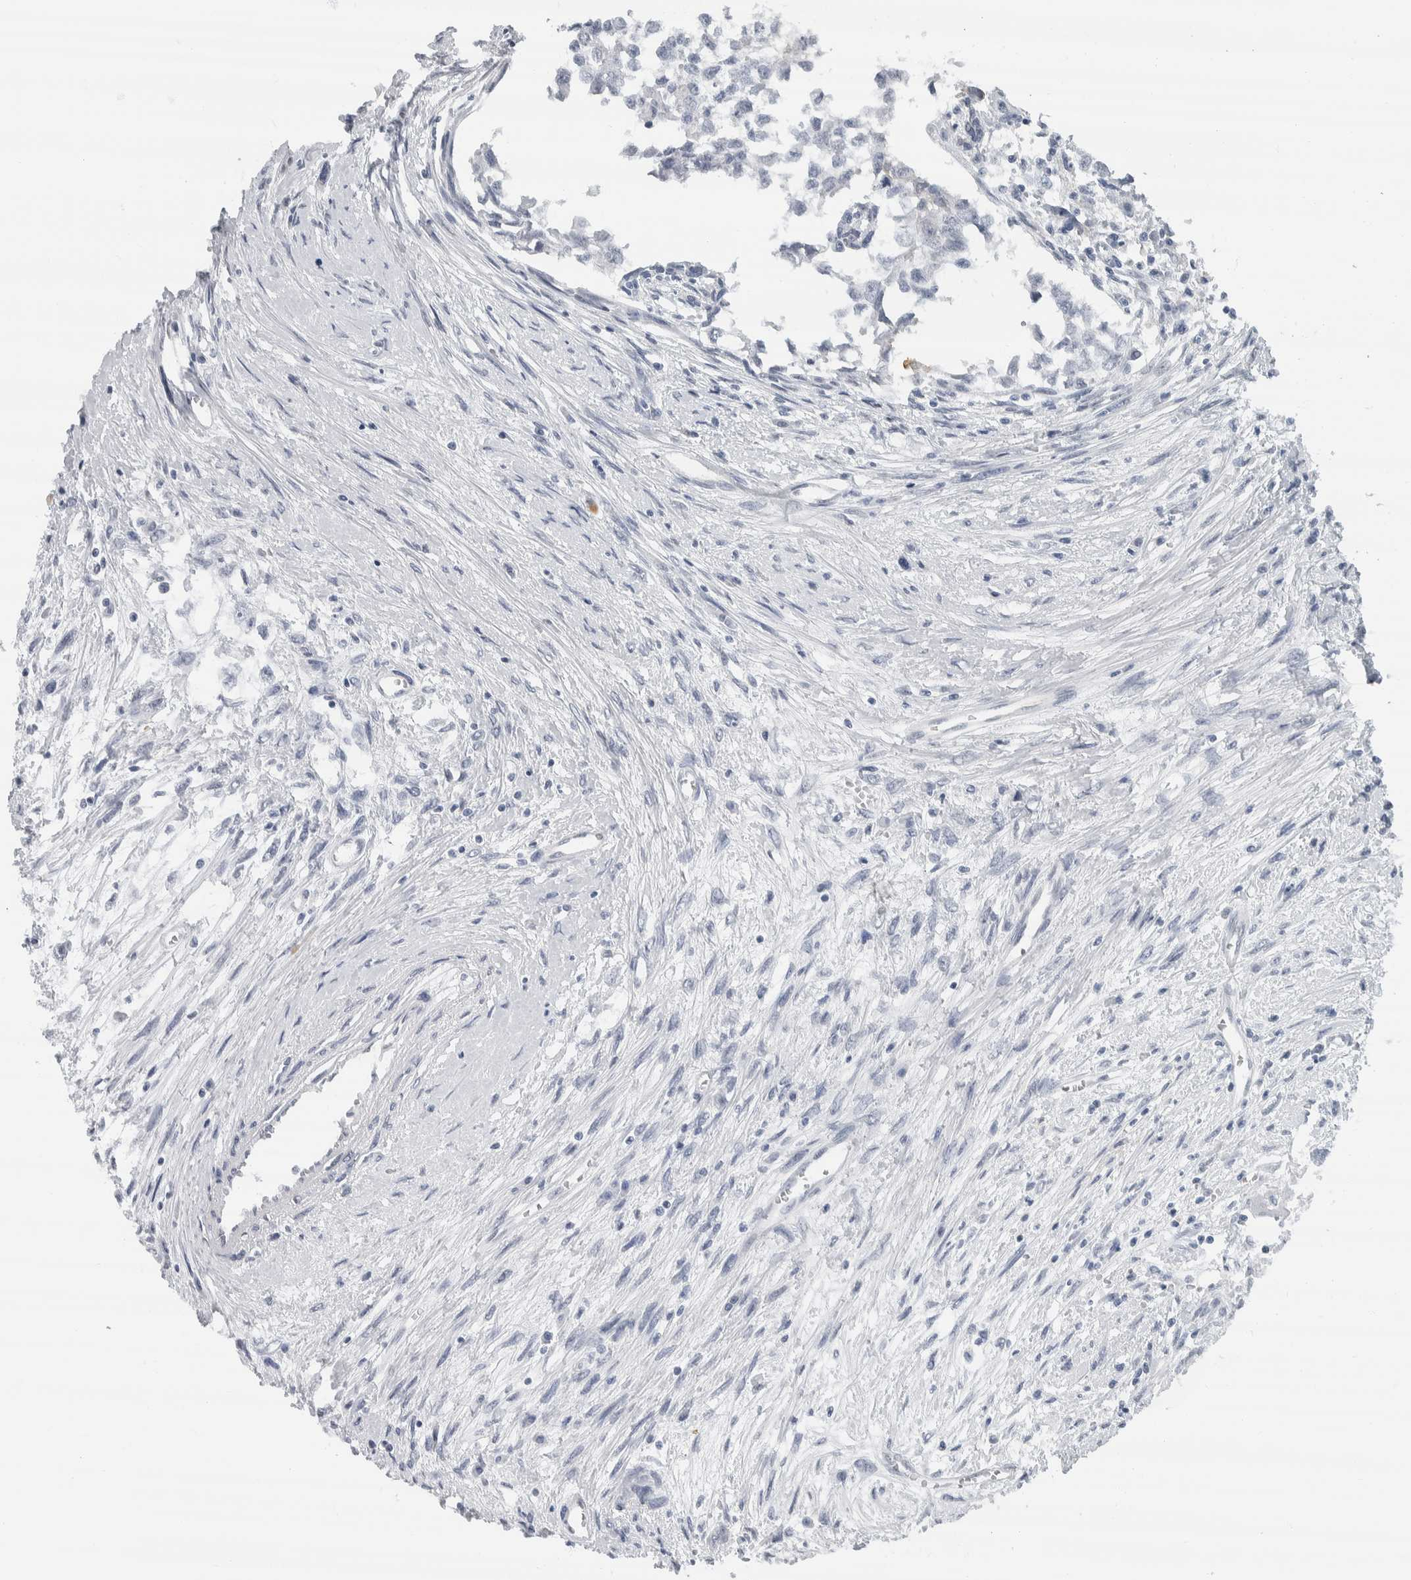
{"staining": {"intensity": "negative", "quantity": "none", "location": "none"}, "tissue": "testis cancer", "cell_type": "Tumor cells", "image_type": "cancer", "snomed": [{"axis": "morphology", "description": "Seminoma, NOS"}, {"axis": "morphology", "description": "Carcinoma, Embryonal, NOS"}, {"axis": "topography", "description": "Testis"}], "caption": "Immunohistochemistry photomicrograph of human testis cancer stained for a protein (brown), which demonstrates no positivity in tumor cells.", "gene": "NEFM", "patient": {"sex": "male", "age": 51}}